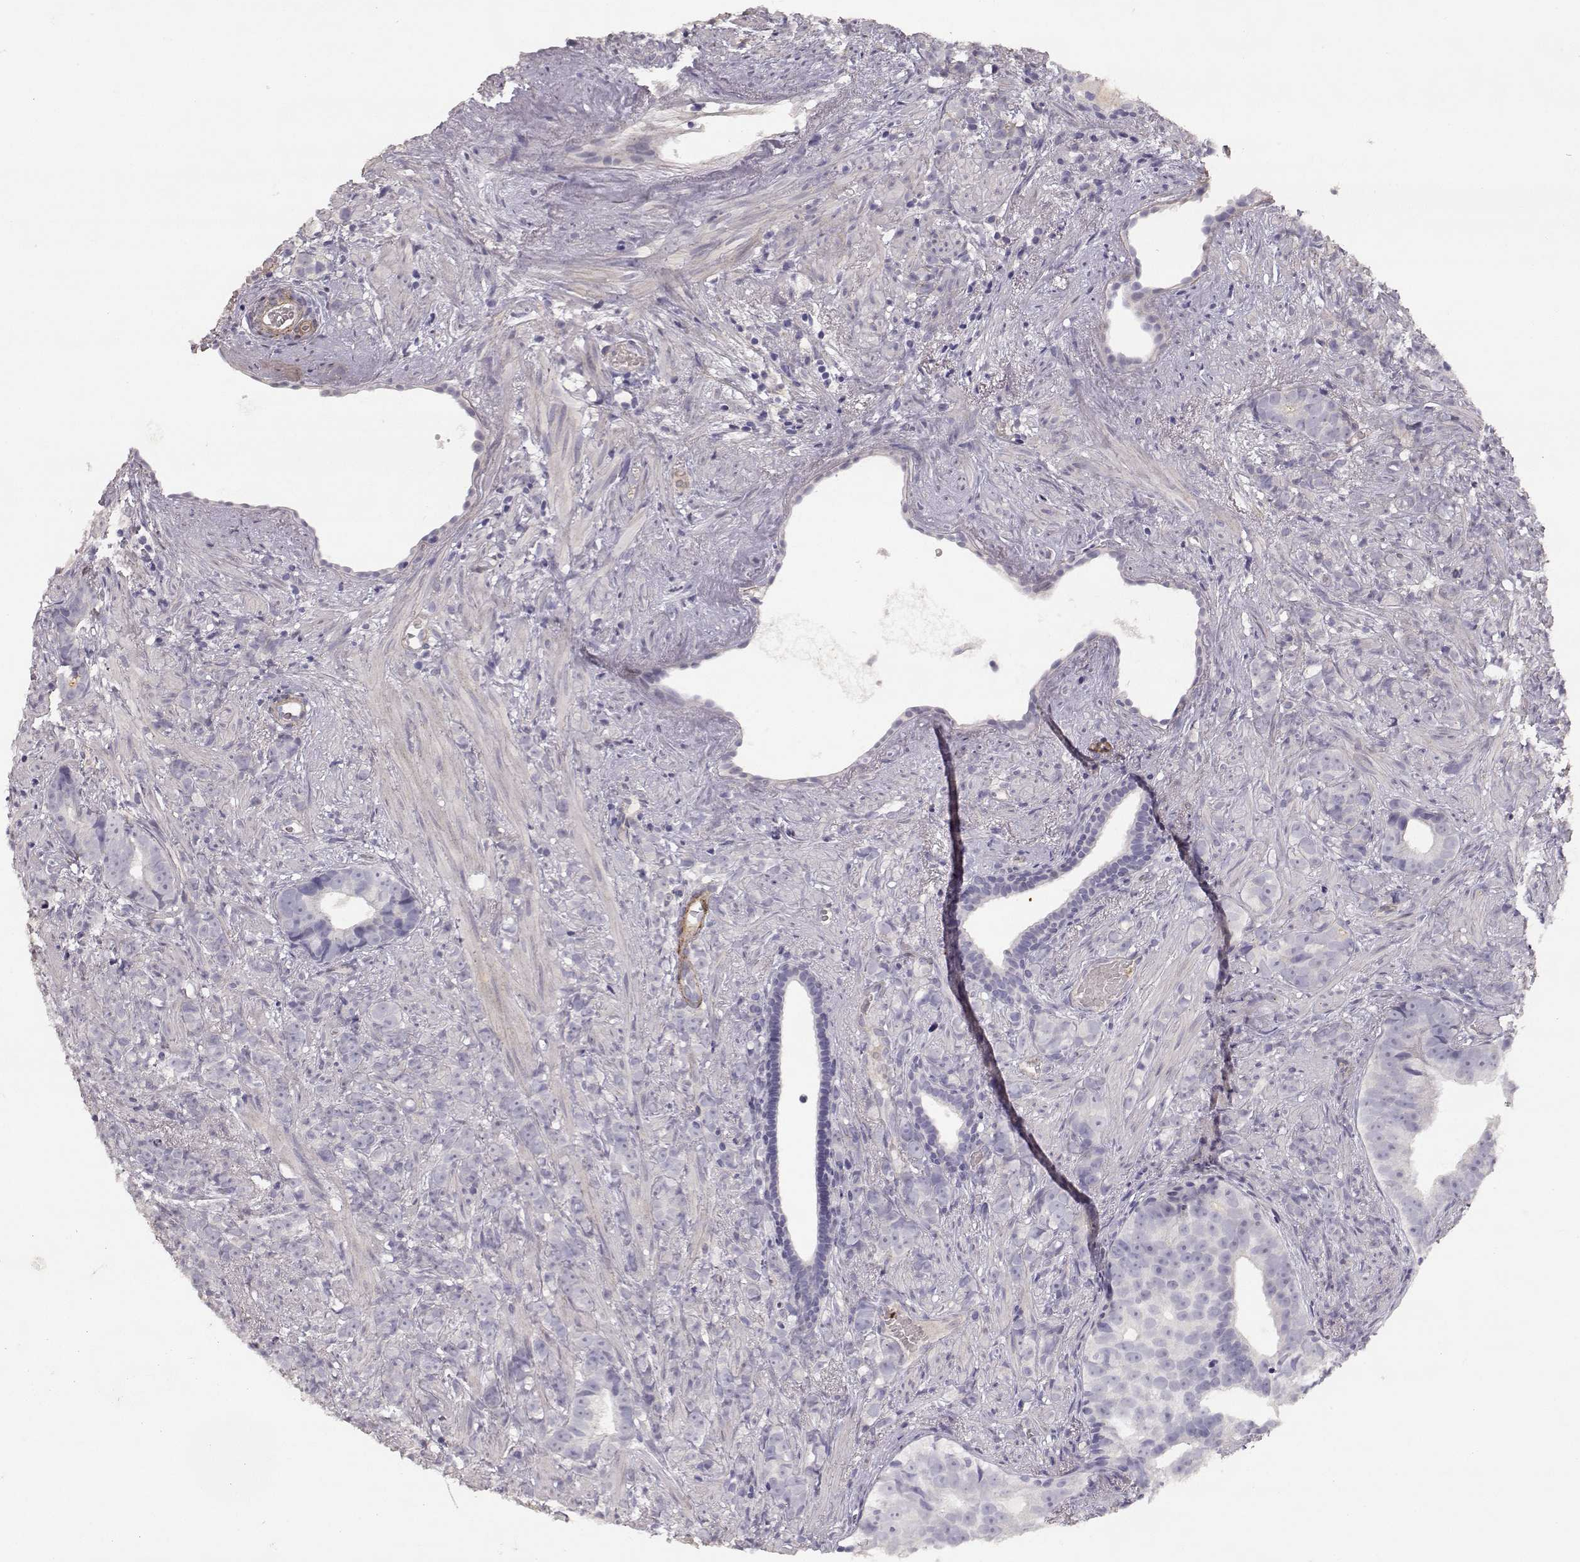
{"staining": {"intensity": "negative", "quantity": "none", "location": "none"}, "tissue": "prostate cancer", "cell_type": "Tumor cells", "image_type": "cancer", "snomed": [{"axis": "morphology", "description": "Adenocarcinoma, High grade"}, {"axis": "topography", "description": "Prostate"}], "caption": "Micrograph shows no significant protein positivity in tumor cells of prostate cancer (high-grade adenocarcinoma).", "gene": "LAMC1", "patient": {"sex": "male", "age": 81}}